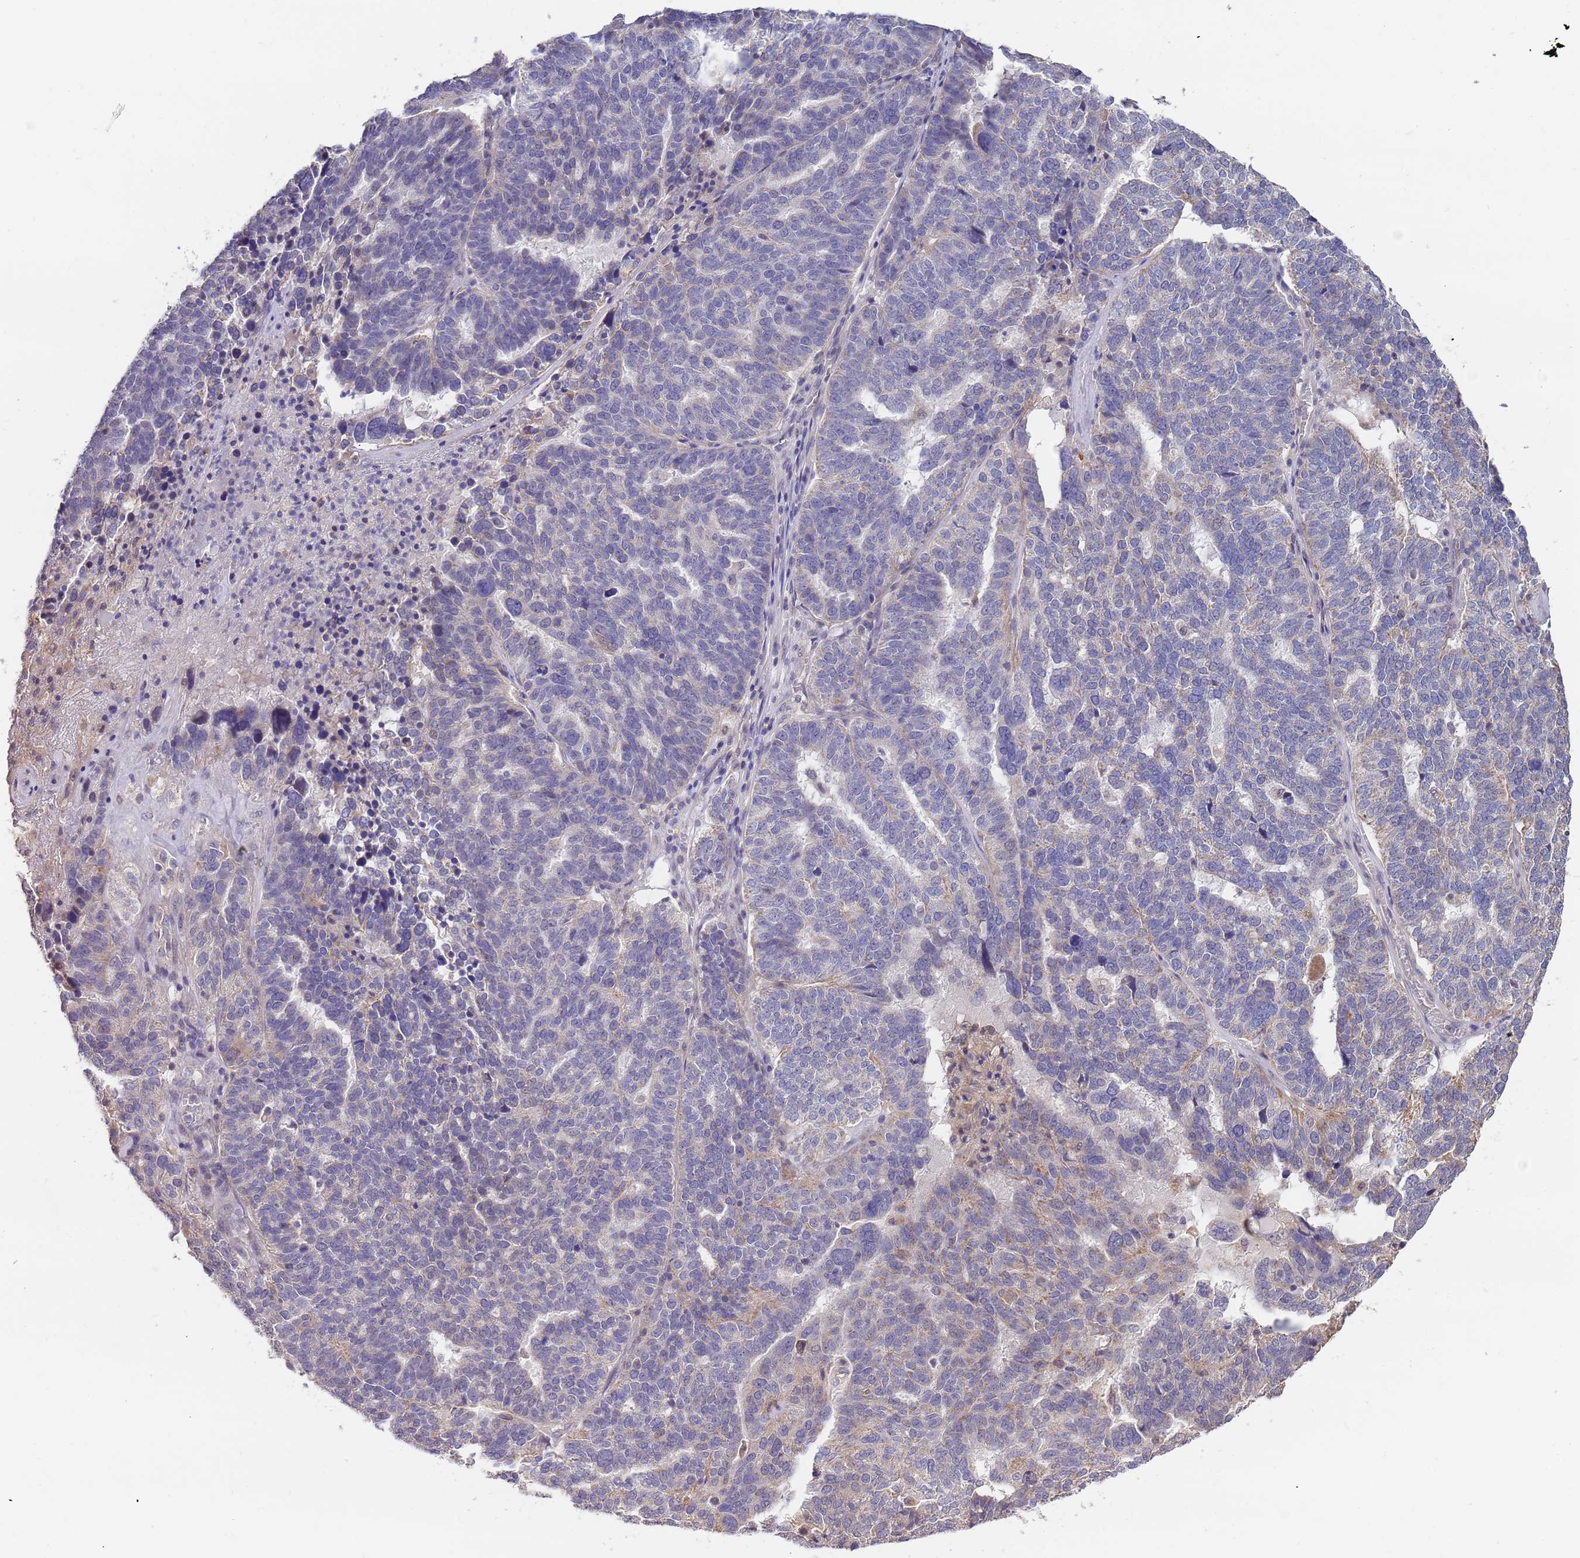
{"staining": {"intensity": "weak", "quantity": "<25%", "location": "cytoplasmic/membranous"}, "tissue": "ovarian cancer", "cell_type": "Tumor cells", "image_type": "cancer", "snomed": [{"axis": "morphology", "description": "Cystadenocarcinoma, serous, NOS"}, {"axis": "topography", "description": "Ovary"}], "caption": "Tumor cells show no significant protein staining in ovarian serous cystadenocarcinoma.", "gene": "TMEM64", "patient": {"sex": "female", "age": 59}}